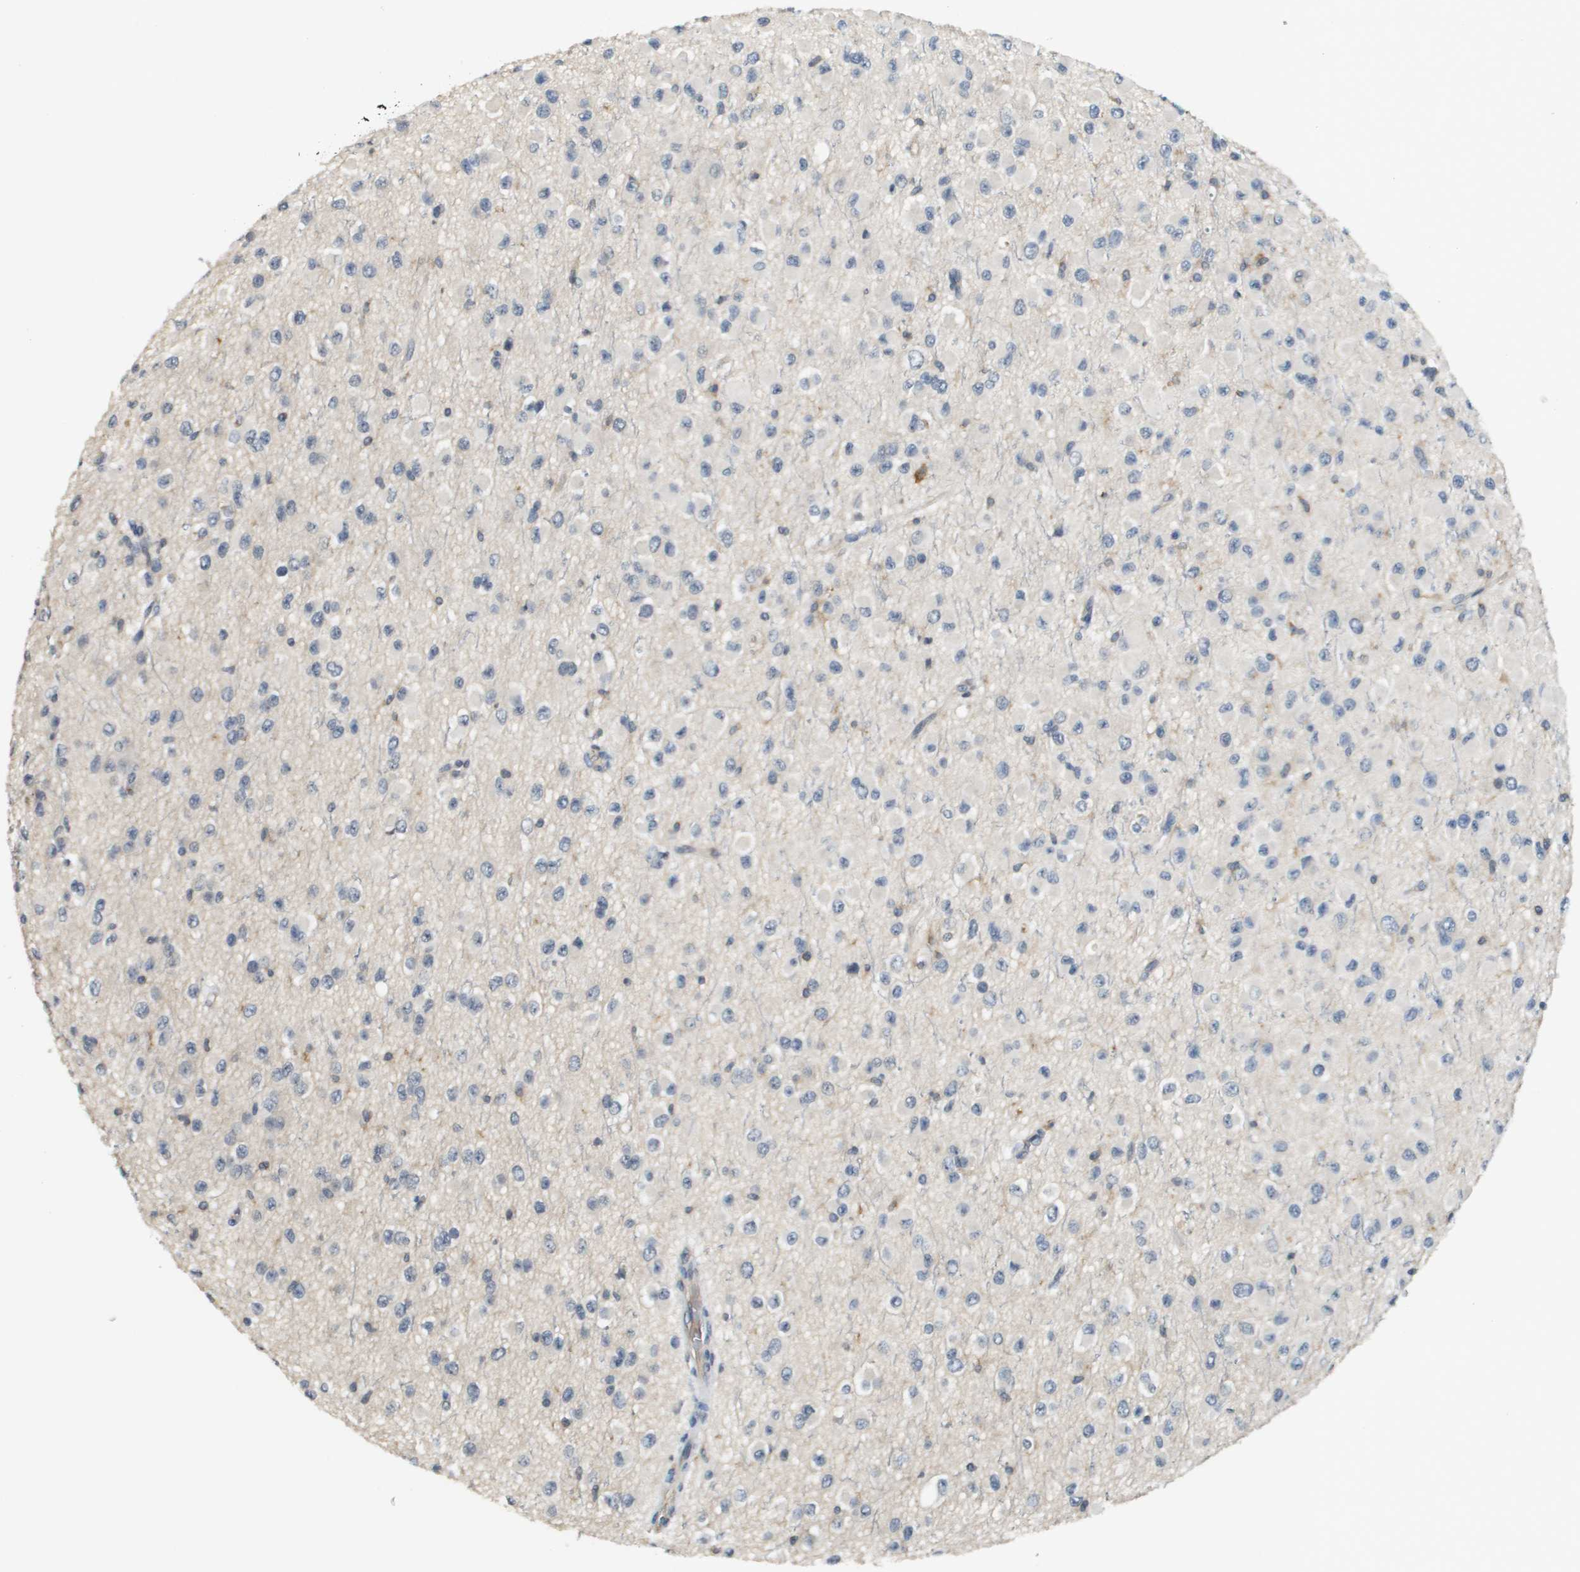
{"staining": {"intensity": "negative", "quantity": "none", "location": "none"}, "tissue": "glioma", "cell_type": "Tumor cells", "image_type": "cancer", "snomed": [{"axis": "morphology", "description": "Glioma, malignant, Low grade"}, {"axis": "topography", "description": "Brain"}], "caption": "Immunohistochemical staining of malignant glioma (low-grade) shows no significant positivity in tumor cells.", "gene": "SLC16A3", "patient": {"sex": "male", "age": 42}}